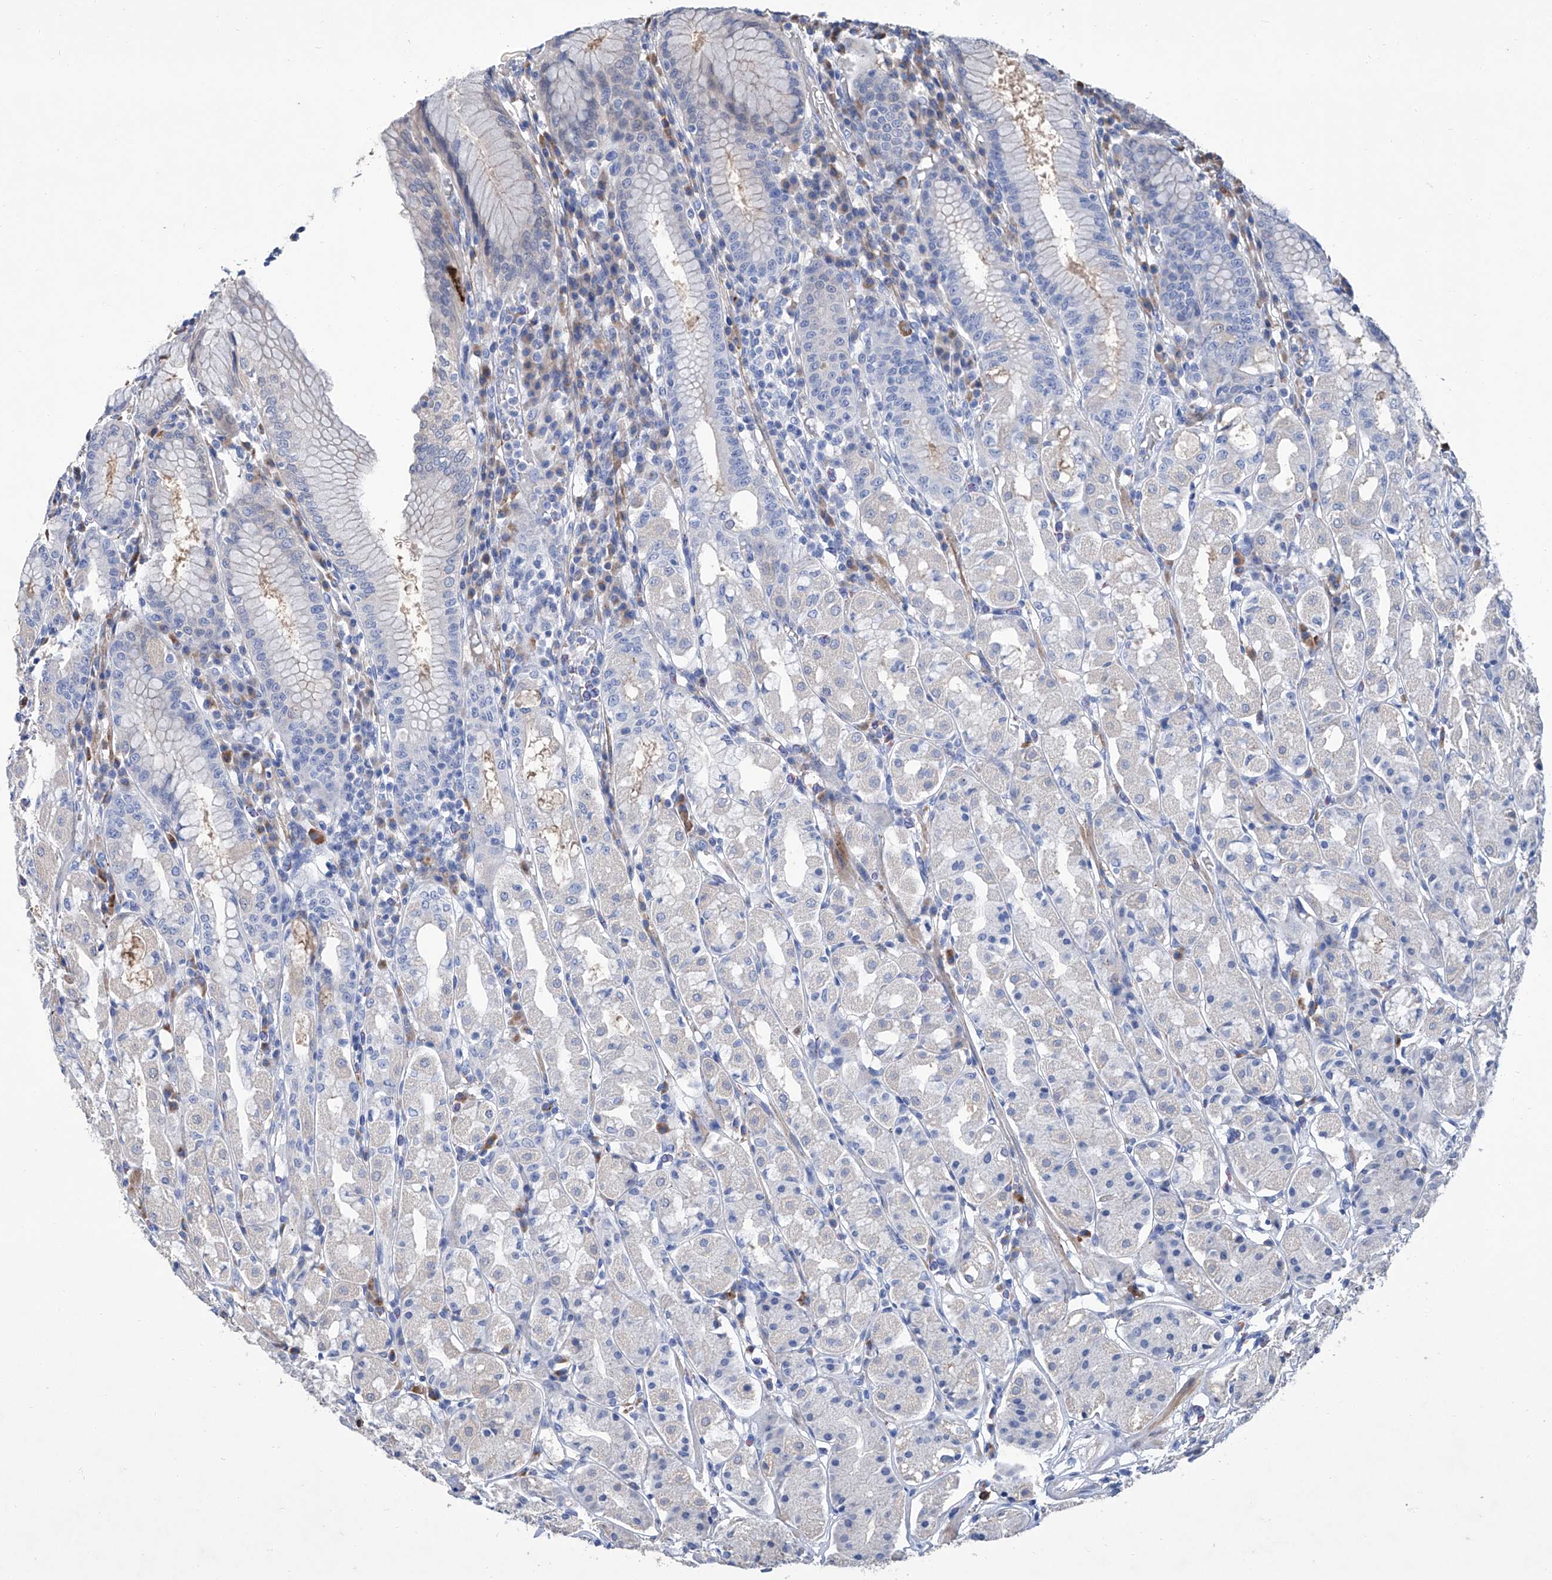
{"staining": {"intensity": "negative", "quantity": "none", "location": "none"}, "tissue": "stomach", "cell_type": "Glandular cells", "image_type": "normal", "snomed": [{"axis": "morphology", "description": "Normal tissue, NOS"}, {"axis": "topography", "description": "Stomach"}, {"axis": "topography", "description": "Stomach, lower"}], "caption": "Glandular cells show no significant protein staining in benign stomach.", "gene": "GPT", "patient": {"sex": "female", "age": 56}}